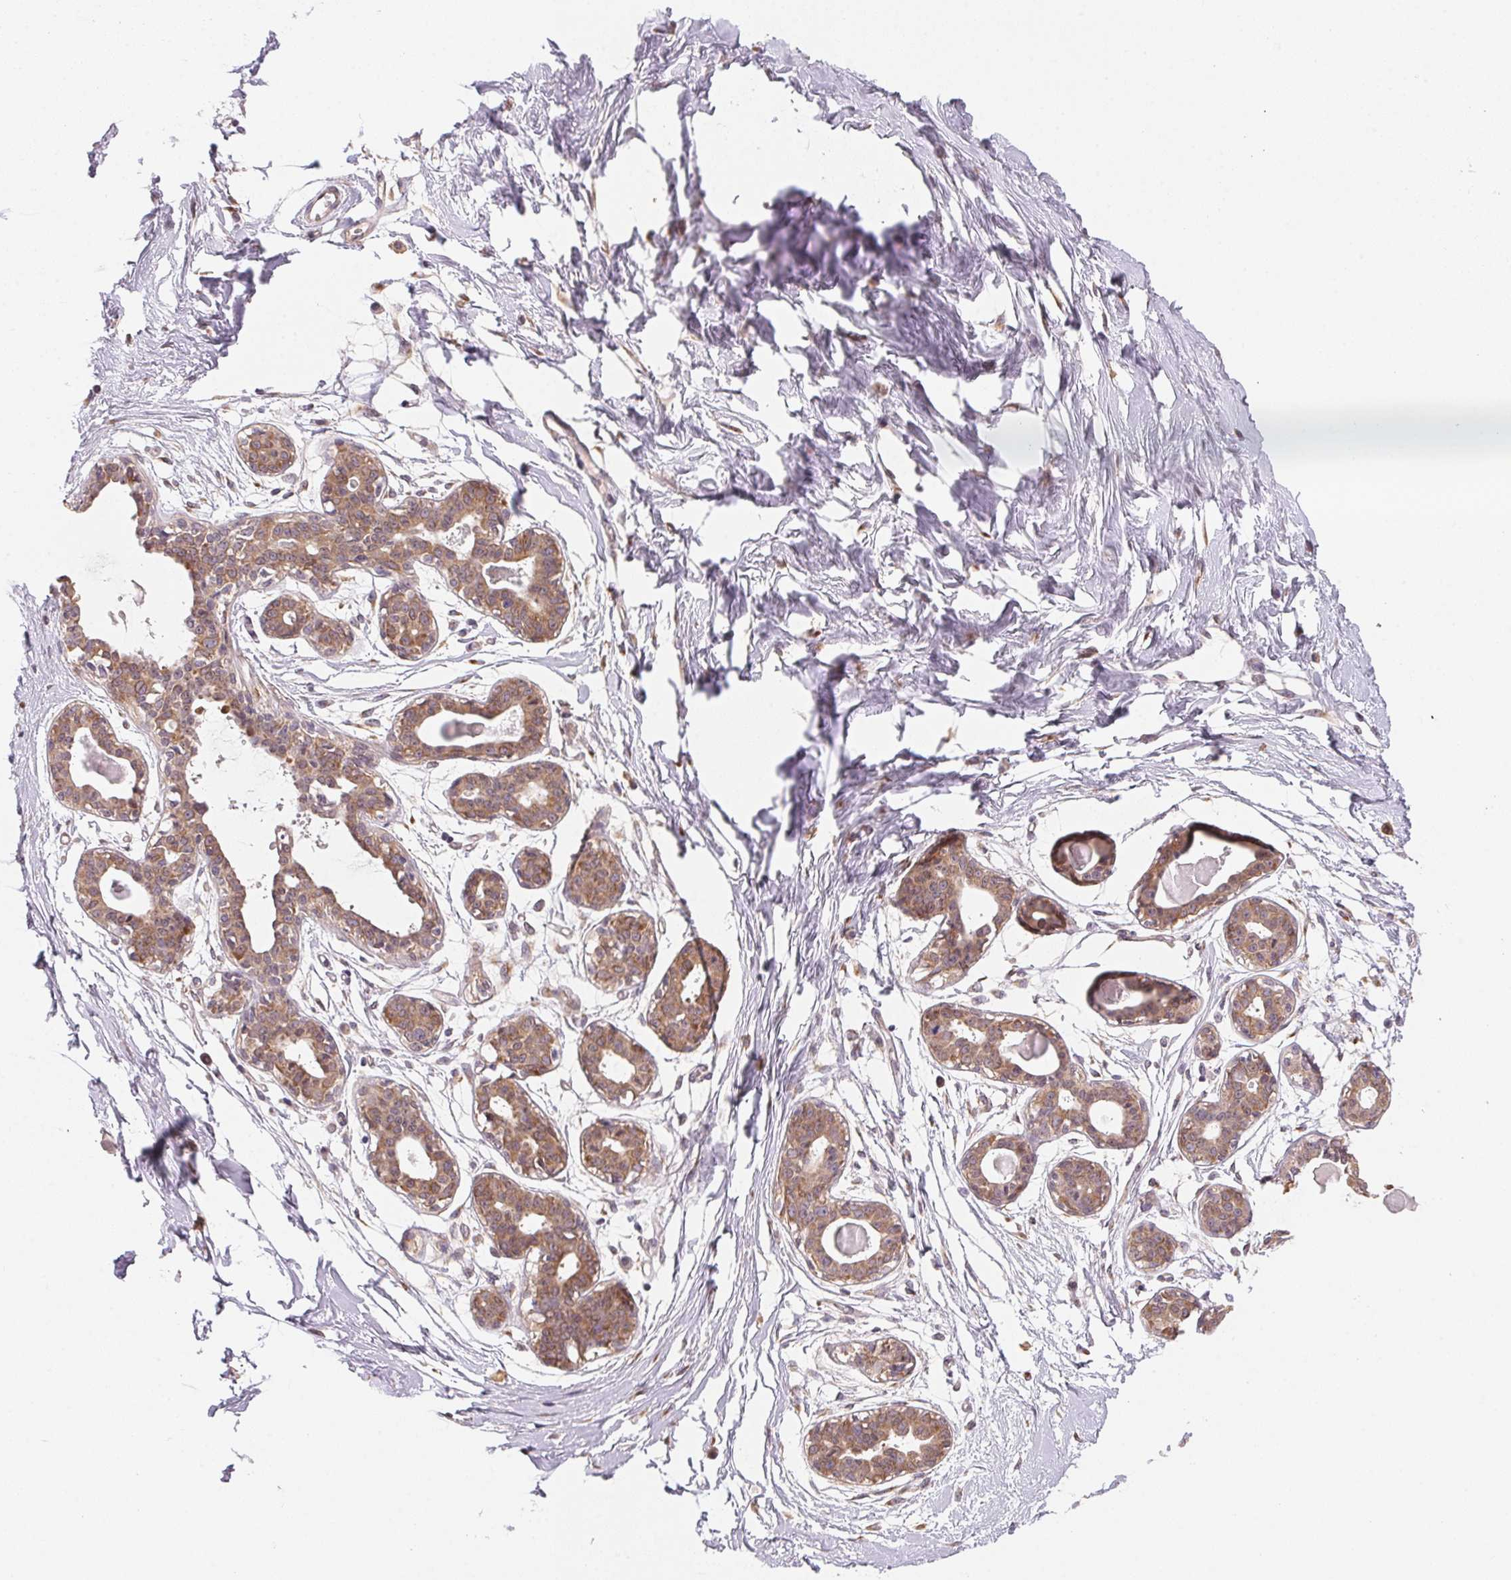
{"staining": {"intensity": "moderate", "quantity": ">75%", "location": "cytoplasmic/membranous"}, "tissue": "breast", "cell_type": "Adipocytes", "image_type": "normal", "snomed": [{"axis": "morphology", "description": "Normal tissue, NOS"}, {"axis": "topography", "description": "Breast"}], "caption": "Breast stained for a protein (brown) shows moderate cytoplasmic/membranous positive expression in approximately >75% of adipocytes.", "gene": "EI24", "patient": {"sex": "female", "age": 45}}